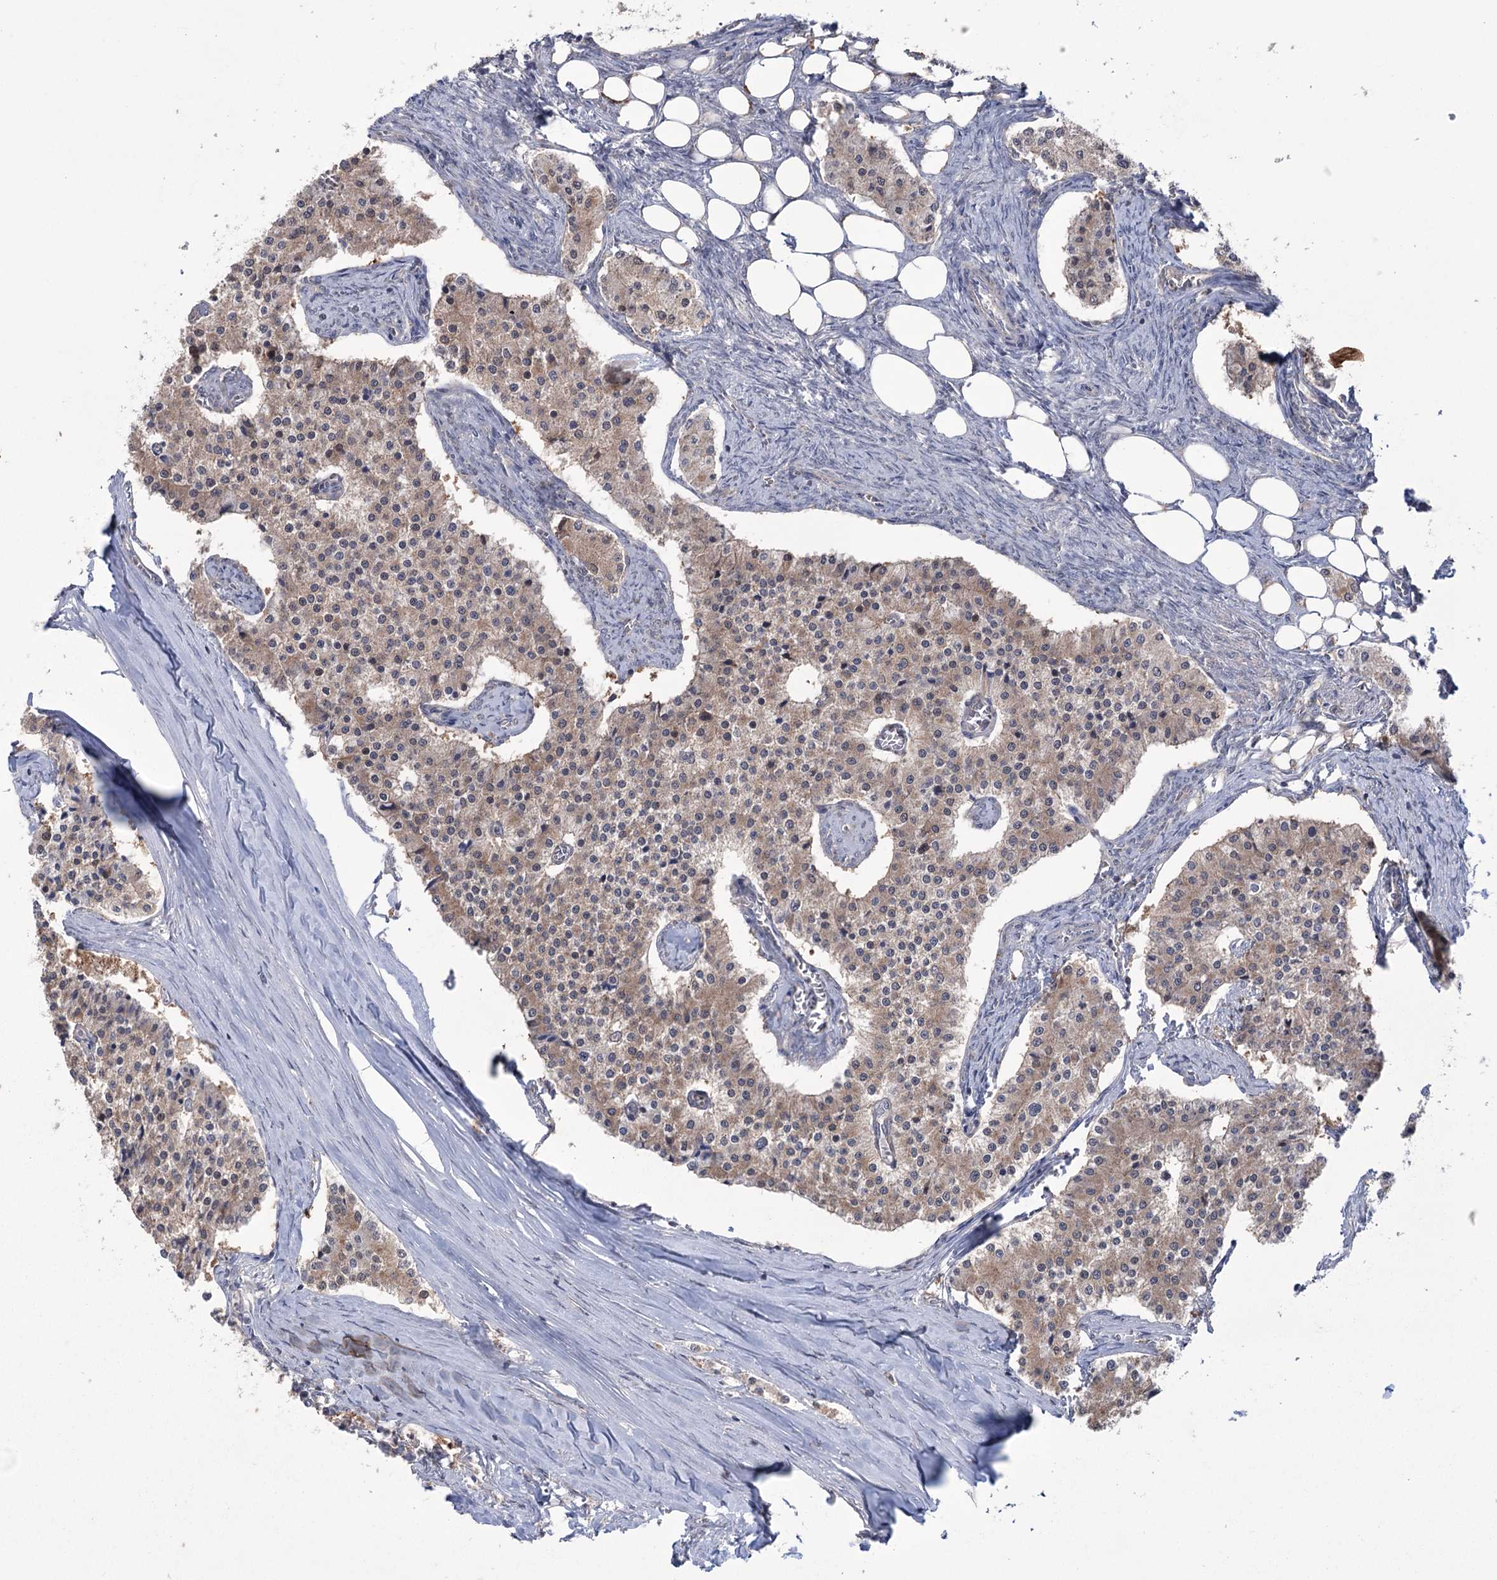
{"staining": {"intensity": "weak", "quantity": ">75%", "location": "cytoplasmic/membranous"}, "tissue": "carcinoid", "cell_type": "Tumor cells", "image_type": "cancer", "snomed": [{"axis": "morphology", "description": "Carcinoid, malignant, NOS"}, {"axis": "topography", "description": "Colon"}], "caption": "A high-resolution histopathology image shows immunohistochemistry staining of carcinoid, which exhibits weak cytoplasmic/membranous staining in approximately >75% of tumor cells. The staining was performed using DAB (3,3'-diaminobenzidine), with brown indicating positive protein expression. Nuclei are stained blue with hematoxylin.", "gene": "TRIM71", "patient": {"sex": "female", "age": 52}}